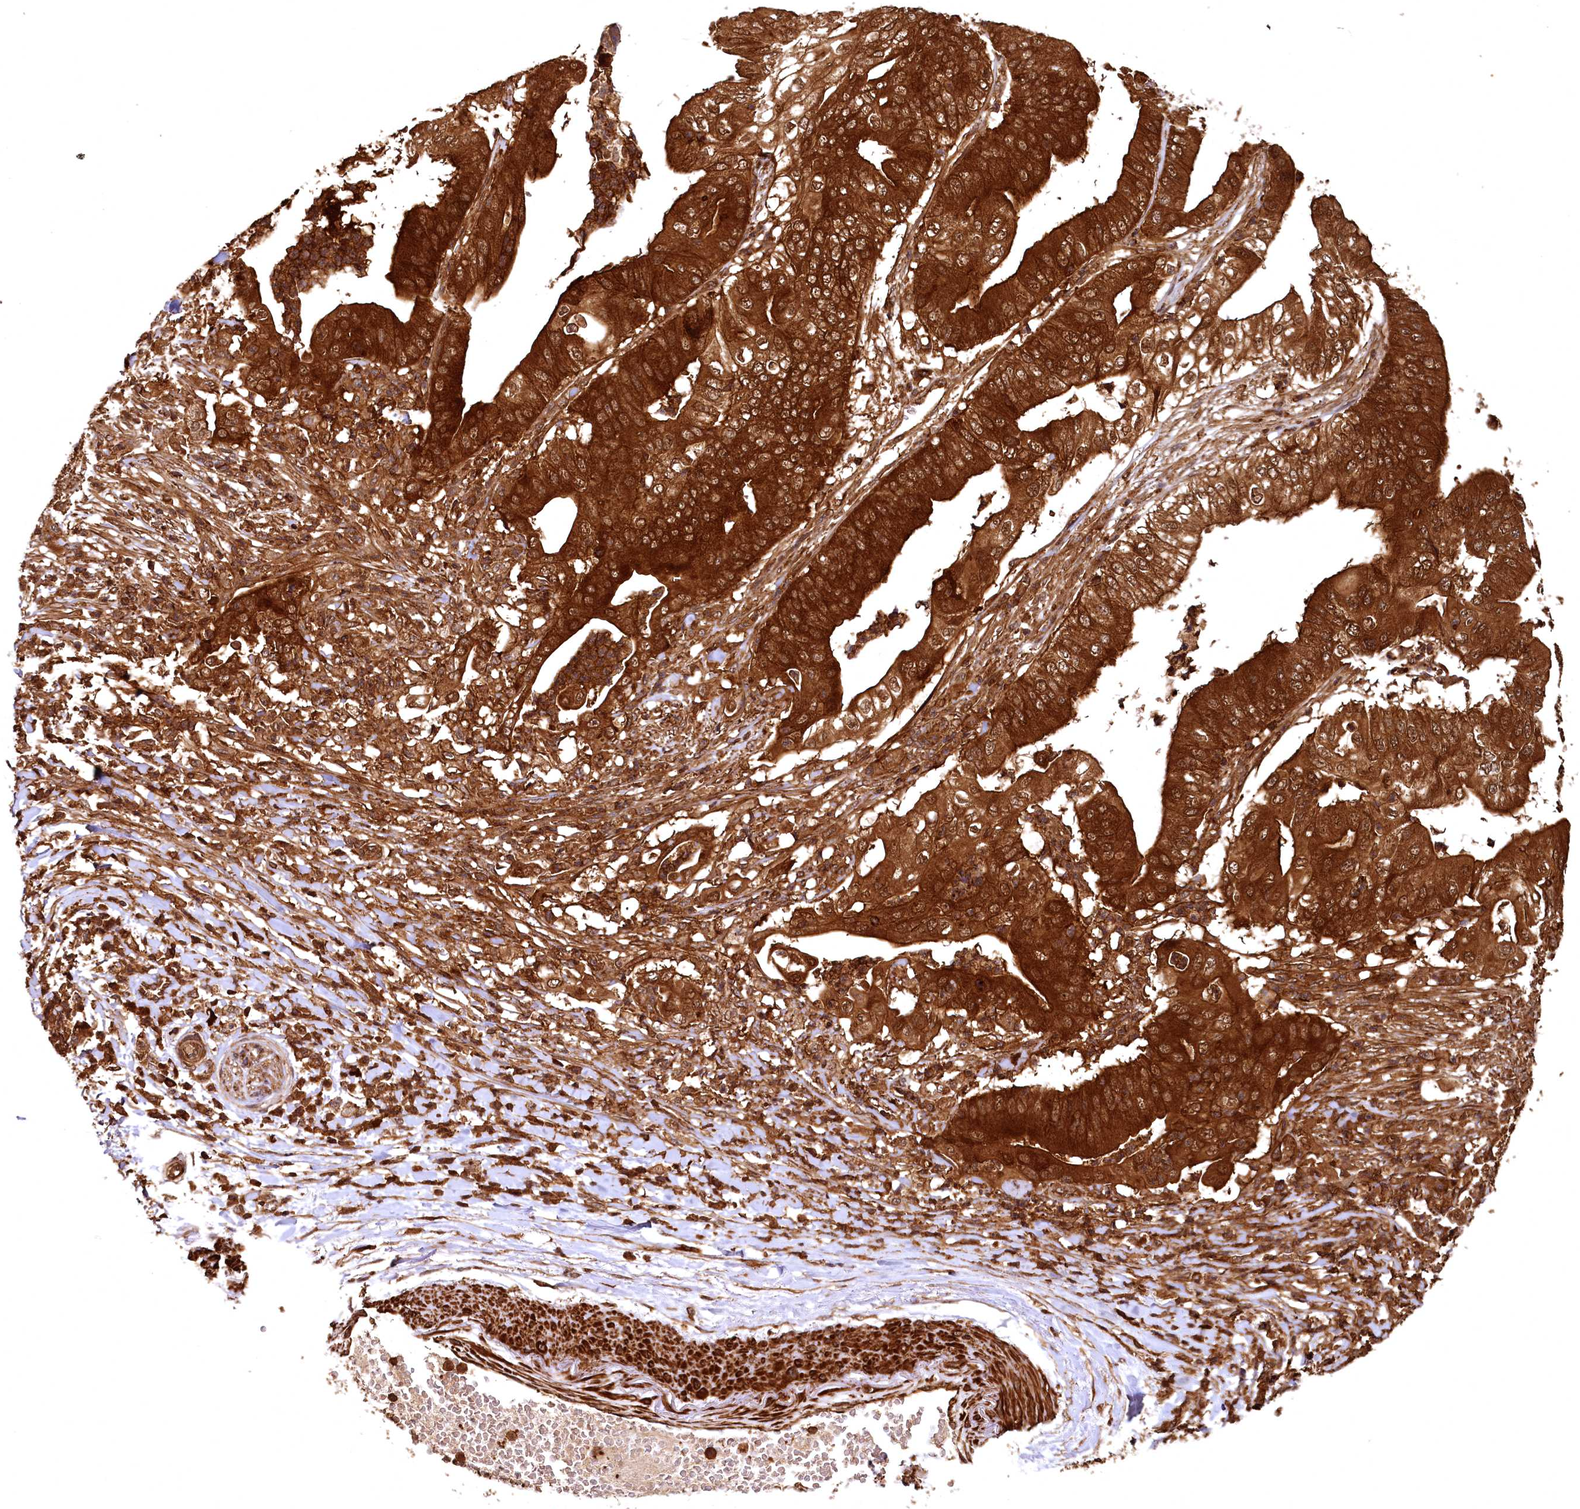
{"staining": {"intensity": "strong", "quantity": ">75%", "location": "cytoplasmic/membranous"}, "tissue": "pancreatic cancer", "cell_type": "Tumor cells", "image_type": "cancer", "snomed": [{"axis": "morphology", "description": "Adenocarcinoma, NOS"}, {"axis": "topography", "description": "Pancreas"}], "caption": "Strong cytoplasmic/membranous staining is present in approximately >75% of tumor cells in pancreatic cancer.", "gene": "STUB1", "patient": {"sex": "female", "age": 77}}